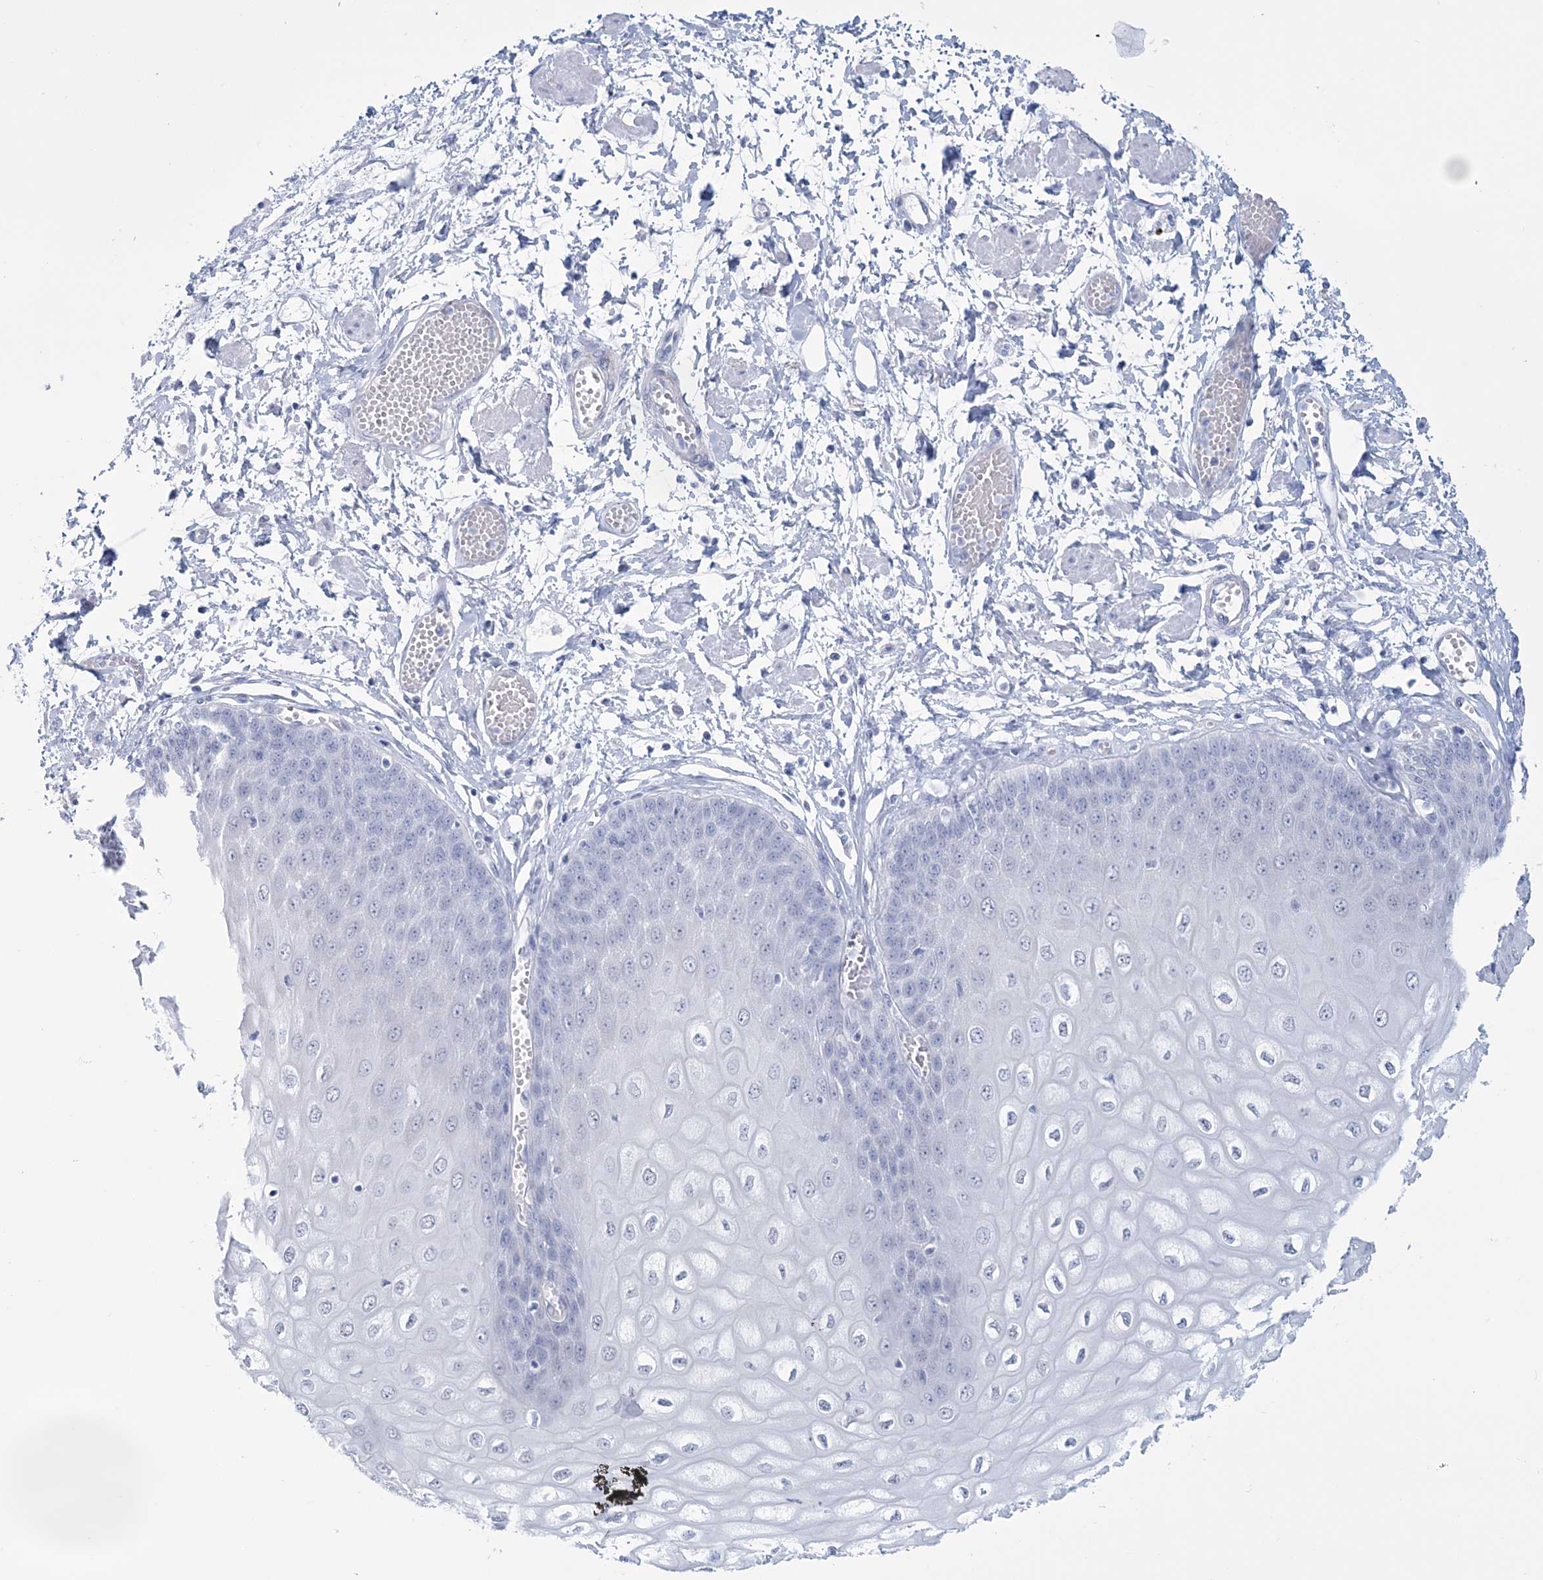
{"staining": {"intensity": "negative", "quantity": "none", "location": "none"}, "tissue": "esophagus", "cell_type": "Squamous epithelial cells", "image_type": "normal", "snomed": [{"axis": "morphology", "description": "Normal tissue, NOS"}, {"axis": "topography", "description": "Esophagus"}], "caption": "The histopathology image shows no staining of squamous epithelial cells in unremarkable esophagus.", "gene": "DPCD", "patient": {"sex": "male", "age": 60}}